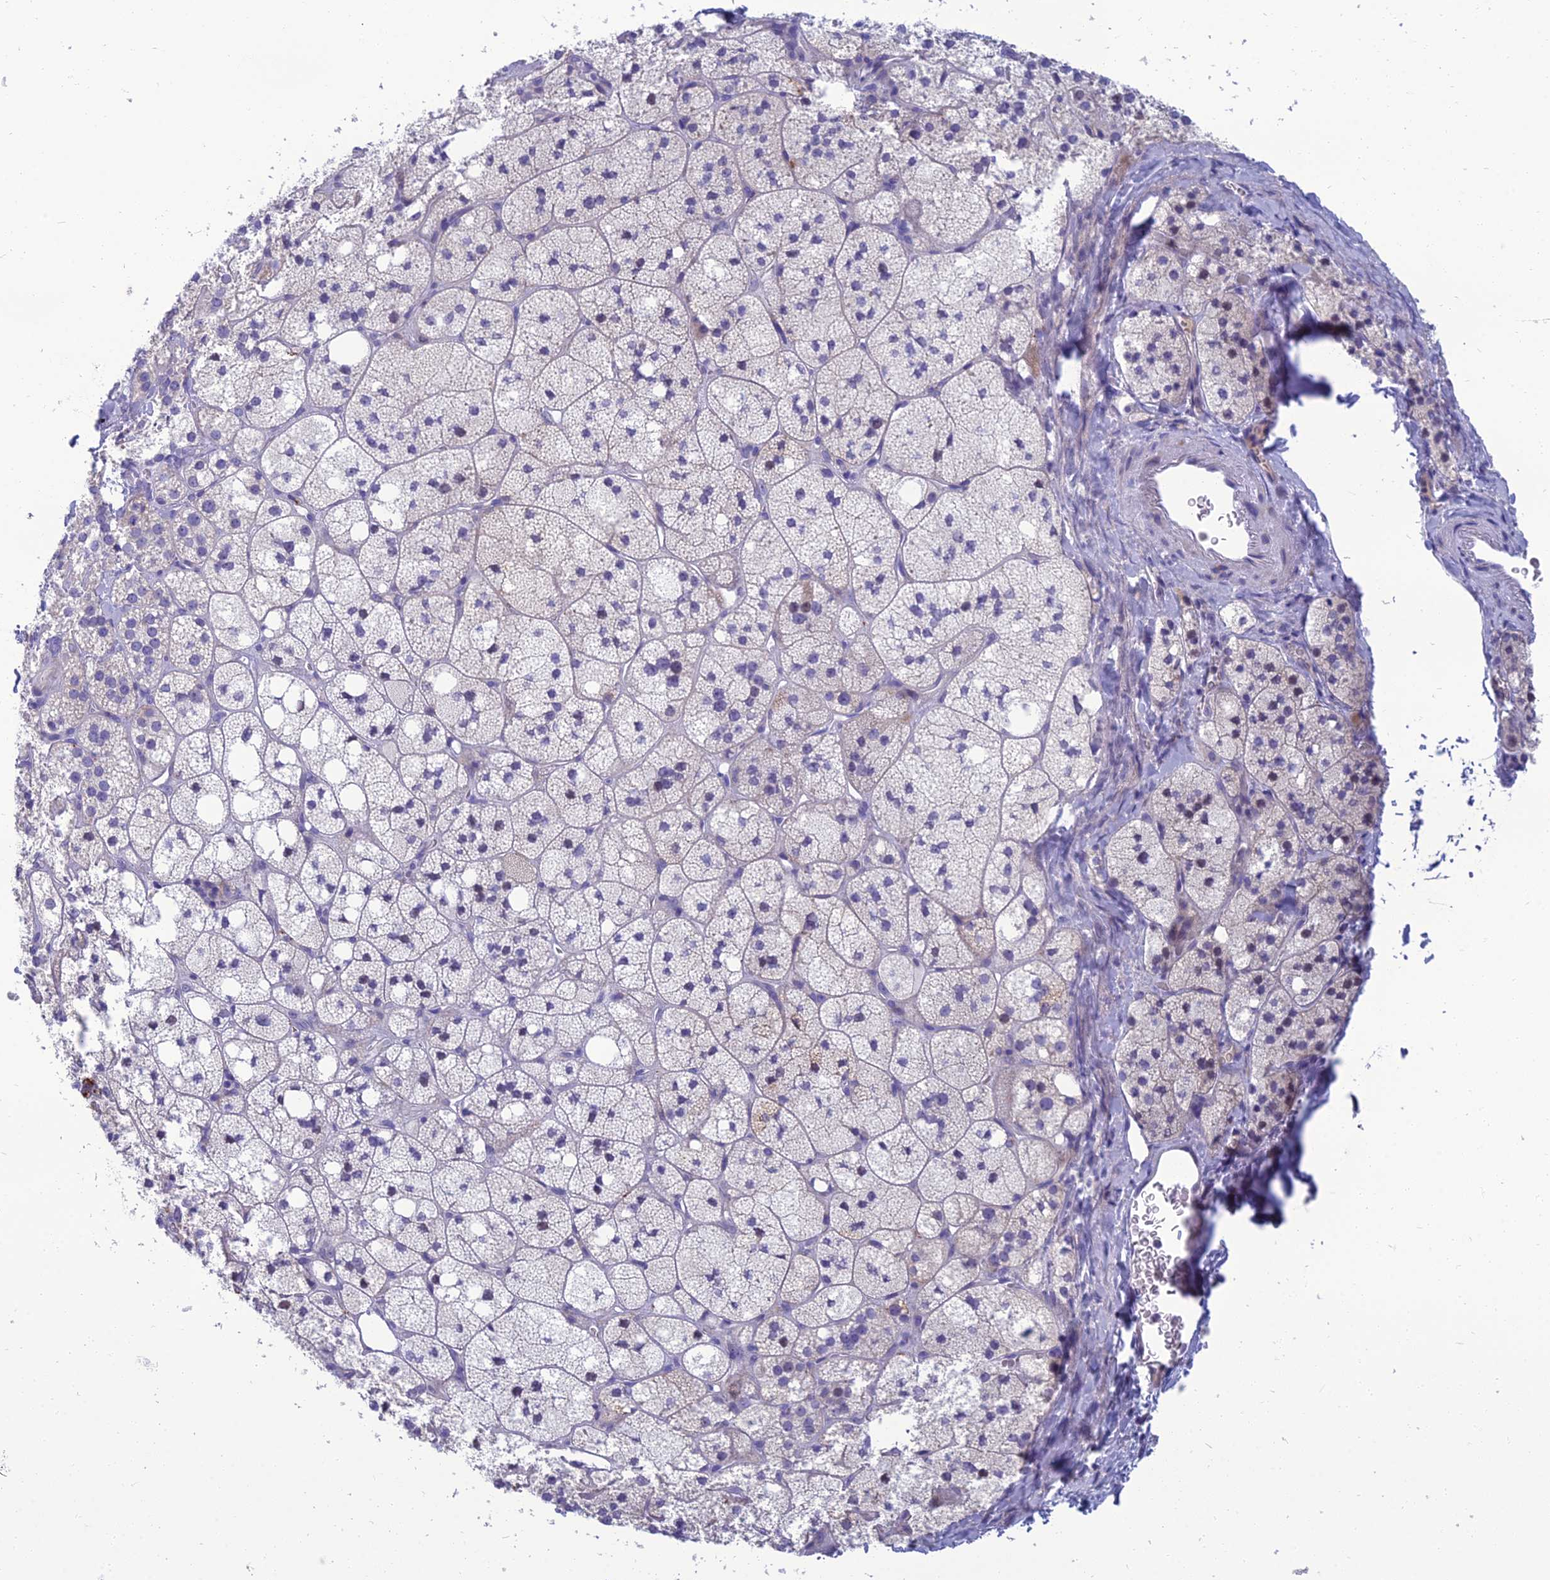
{"staining": {"intensity": "negative", "quantity": "none", "location": "none"}, "tissue": "adrenal gland", "cell_type": "Glandular cells", "image_type": "normal", "snomed": [{"axis": "morphology", "description": "Normal tissue, NOS"}, {"axis": "topography", "description": "Adrenal gland"}], "caption": "Immunohistochemical staining of unremarkable adrenal gland reveals no significant staining in glandular cells.", "gene": "SPTLC3", "patient": {"sex": "male", "age": 61}}